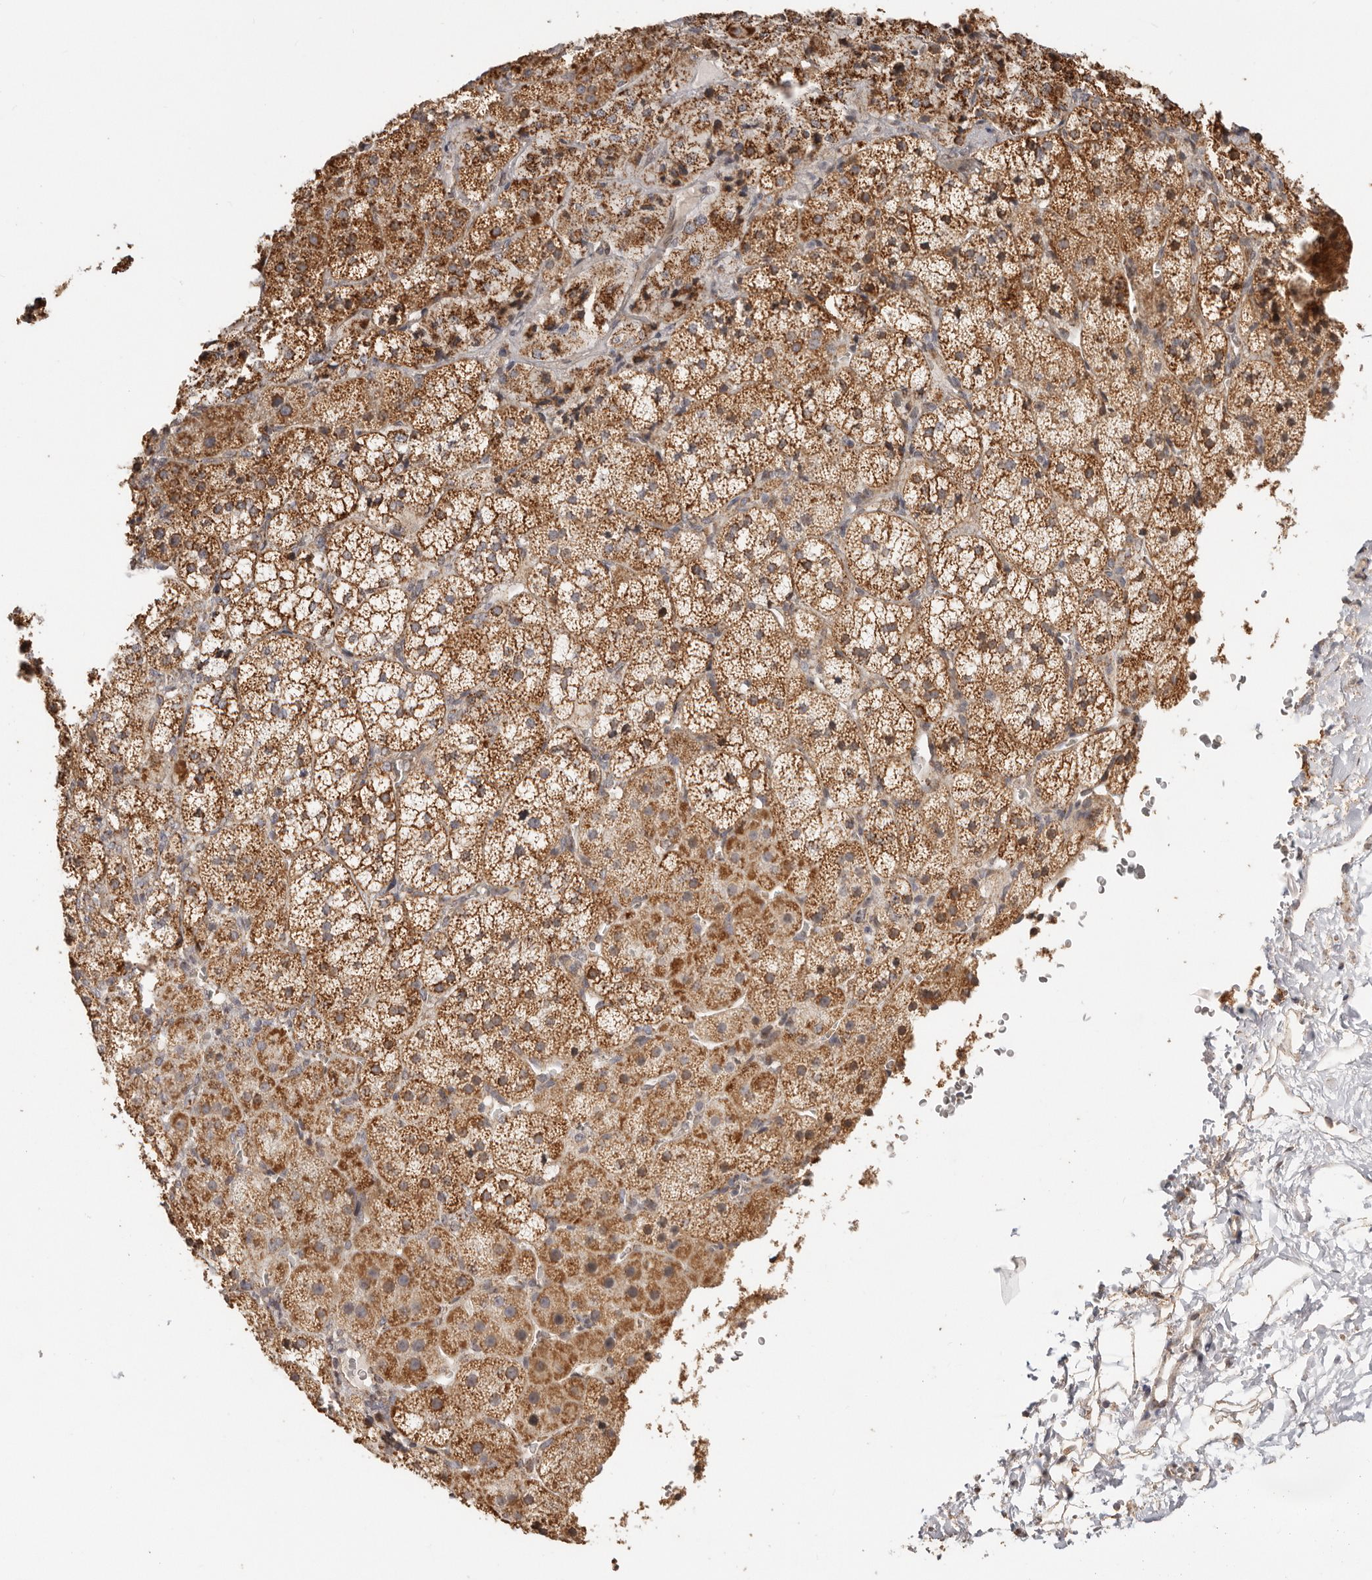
{"staining": {"intensity": "strong", "quantity": ">75%", "location": "cytoplasmic/membranous"}, "tissue": "adrenal gland", "cell_type": "Glandular cells", "image_type": "normal", "snomed": [{"axis": "morphology", "description": "Normal tissue, NOS"}, {"axis": "topography", "description": "Adrenal gland"}], "caption": "Immunohistochemistry of benign adrenal gland shows high levels of strong cytoplasmic/membranous expression in approximately >75% of glandular cells.", "gene": "NDUFB11", "patient": {"sex": "female", "age": 44}}